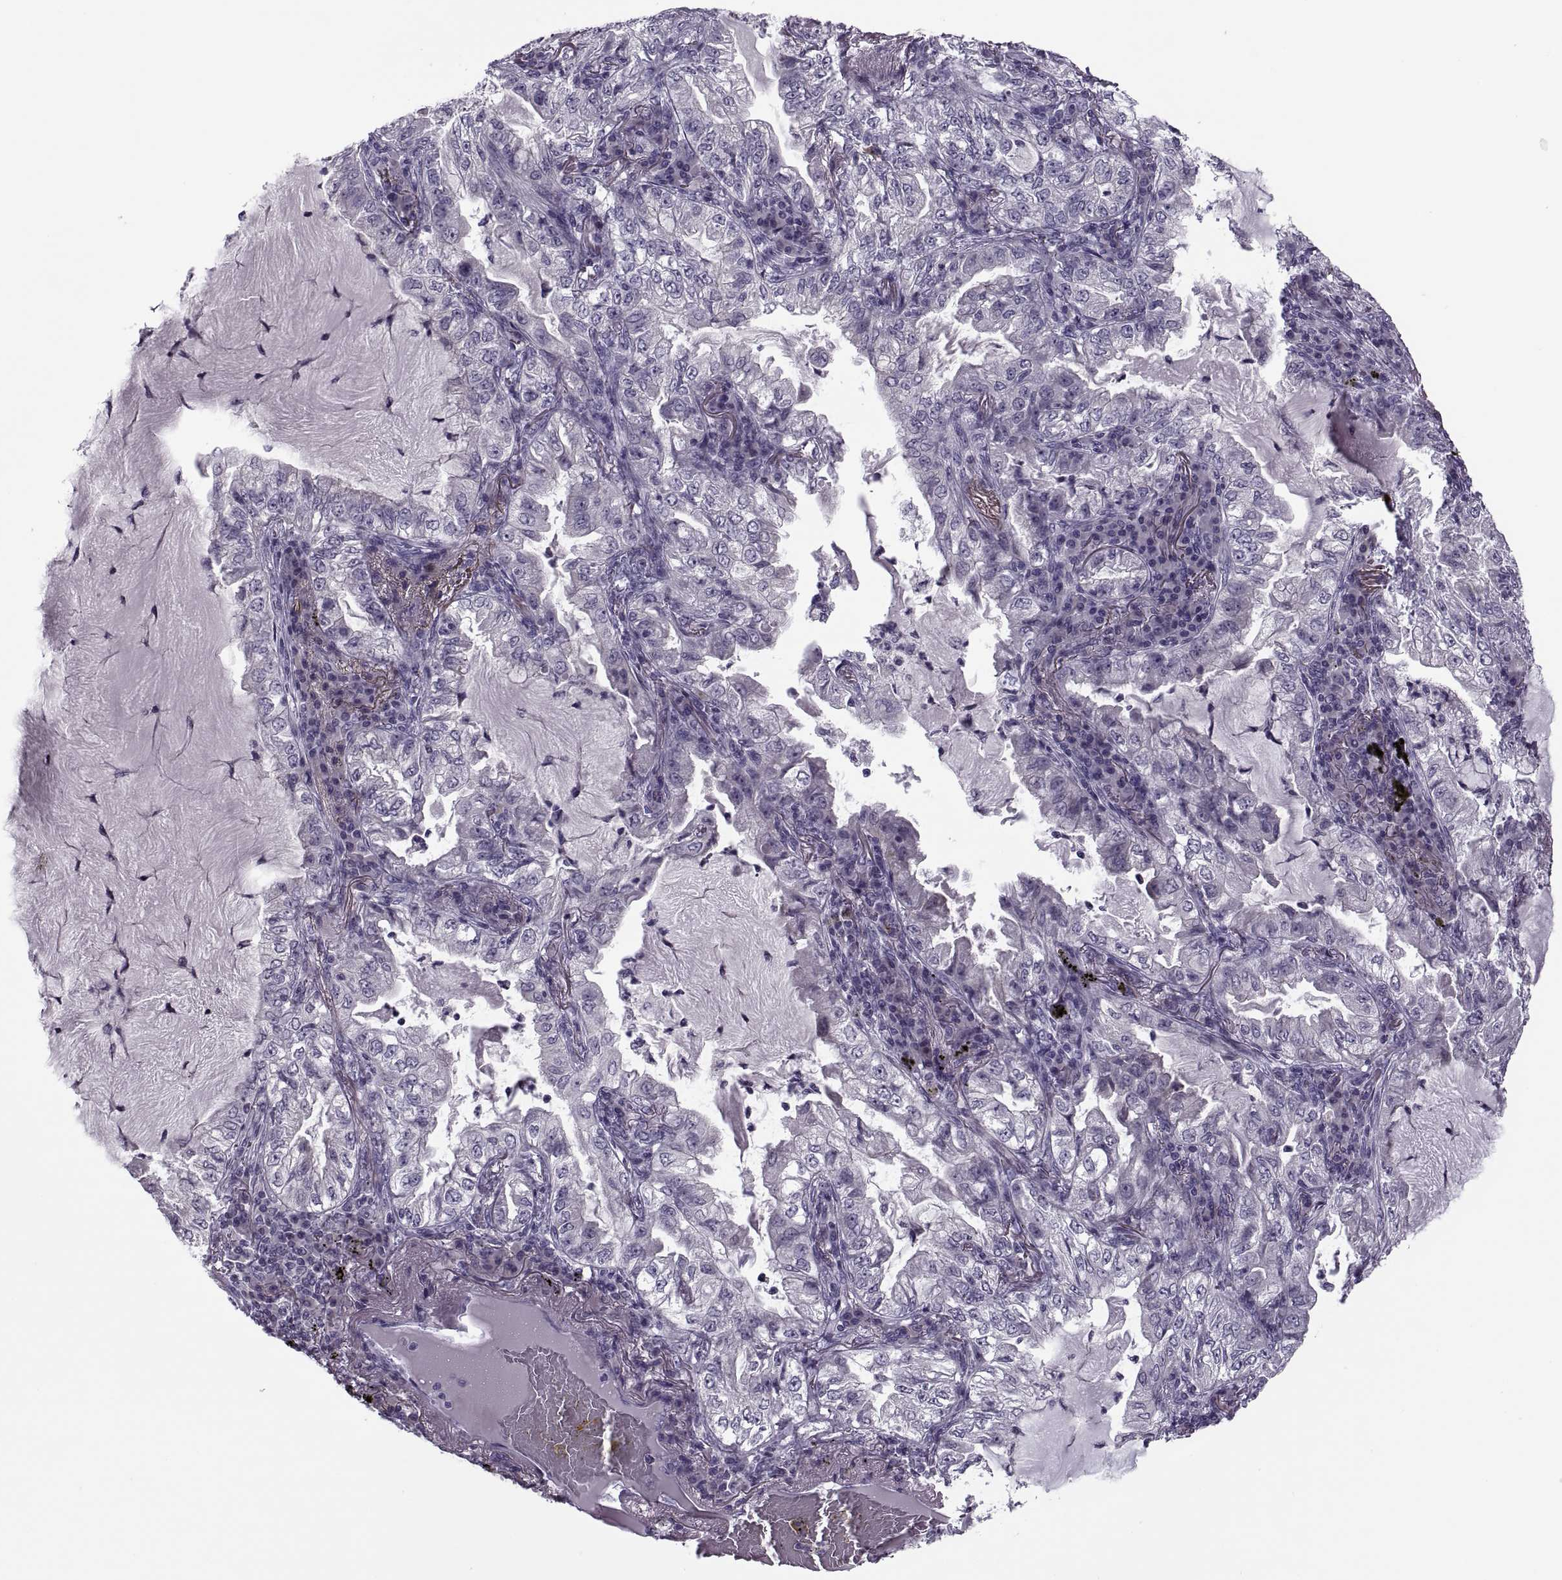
{"staining": {"intensity": "negative", "quantity": "none", "location": "none"}, "tissue": "lung cancer", "cell_type": "Tumor cells", "image_type": "cancer", "snomed": [{"axis": "morphology", "description": "Adenocarcinoma, NOS"}, {"axis": "topography", "description": "Lung"}], "caption": "DAB (3,3'-diaminobenzidine) immunohistochemical staining of human lung cancer shows no significant staining in tumor cells.", "gene": "PRSS54", "patient": {"sex": "female", "age": 73}}